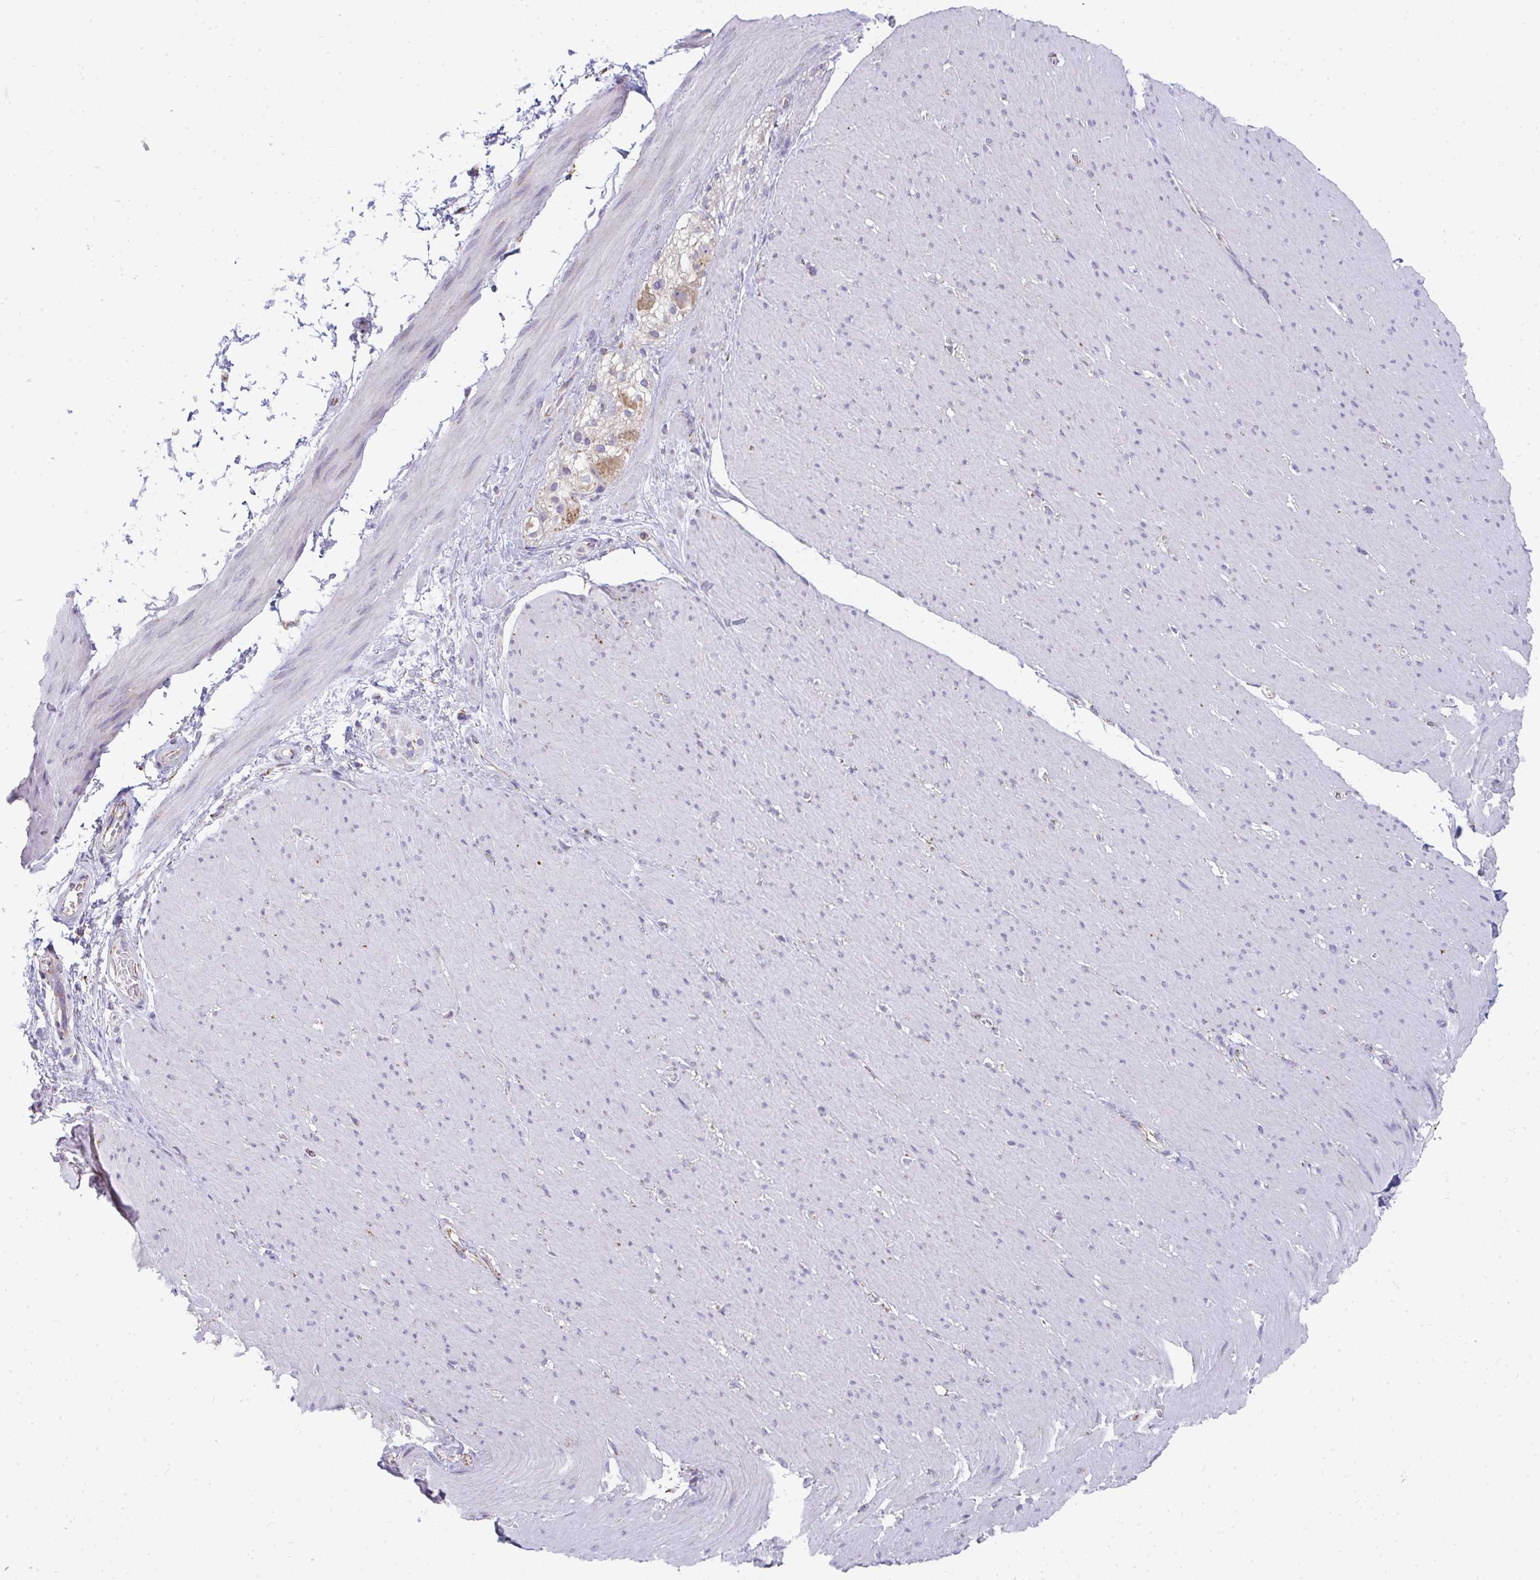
{"staining": {"intensity": "weak", "quantity": "<25%", "location": "cytoplasmic/membranous"}, "tissue": "smooth muscle", "cell_type": "Smooth muscle cells", "image_type": "normal", "snomed": [{"axis": "morphology", "description": "Normal tissue, NOS"}, {"axis": "topography", "description": "Smooth muscle"}, {"axis": "topography", "description": "Rectum"}], "caption": "DAB immunohistochemical staining of normal human smooth muscle demonstrates no significant positivity in smooth muscle cells. (Brightfield microscopy of DAB immunohistochemistry (IHC) at high magnification).", "gene": "FAHD1", "patient": {"sex": "male", "age": 53}}